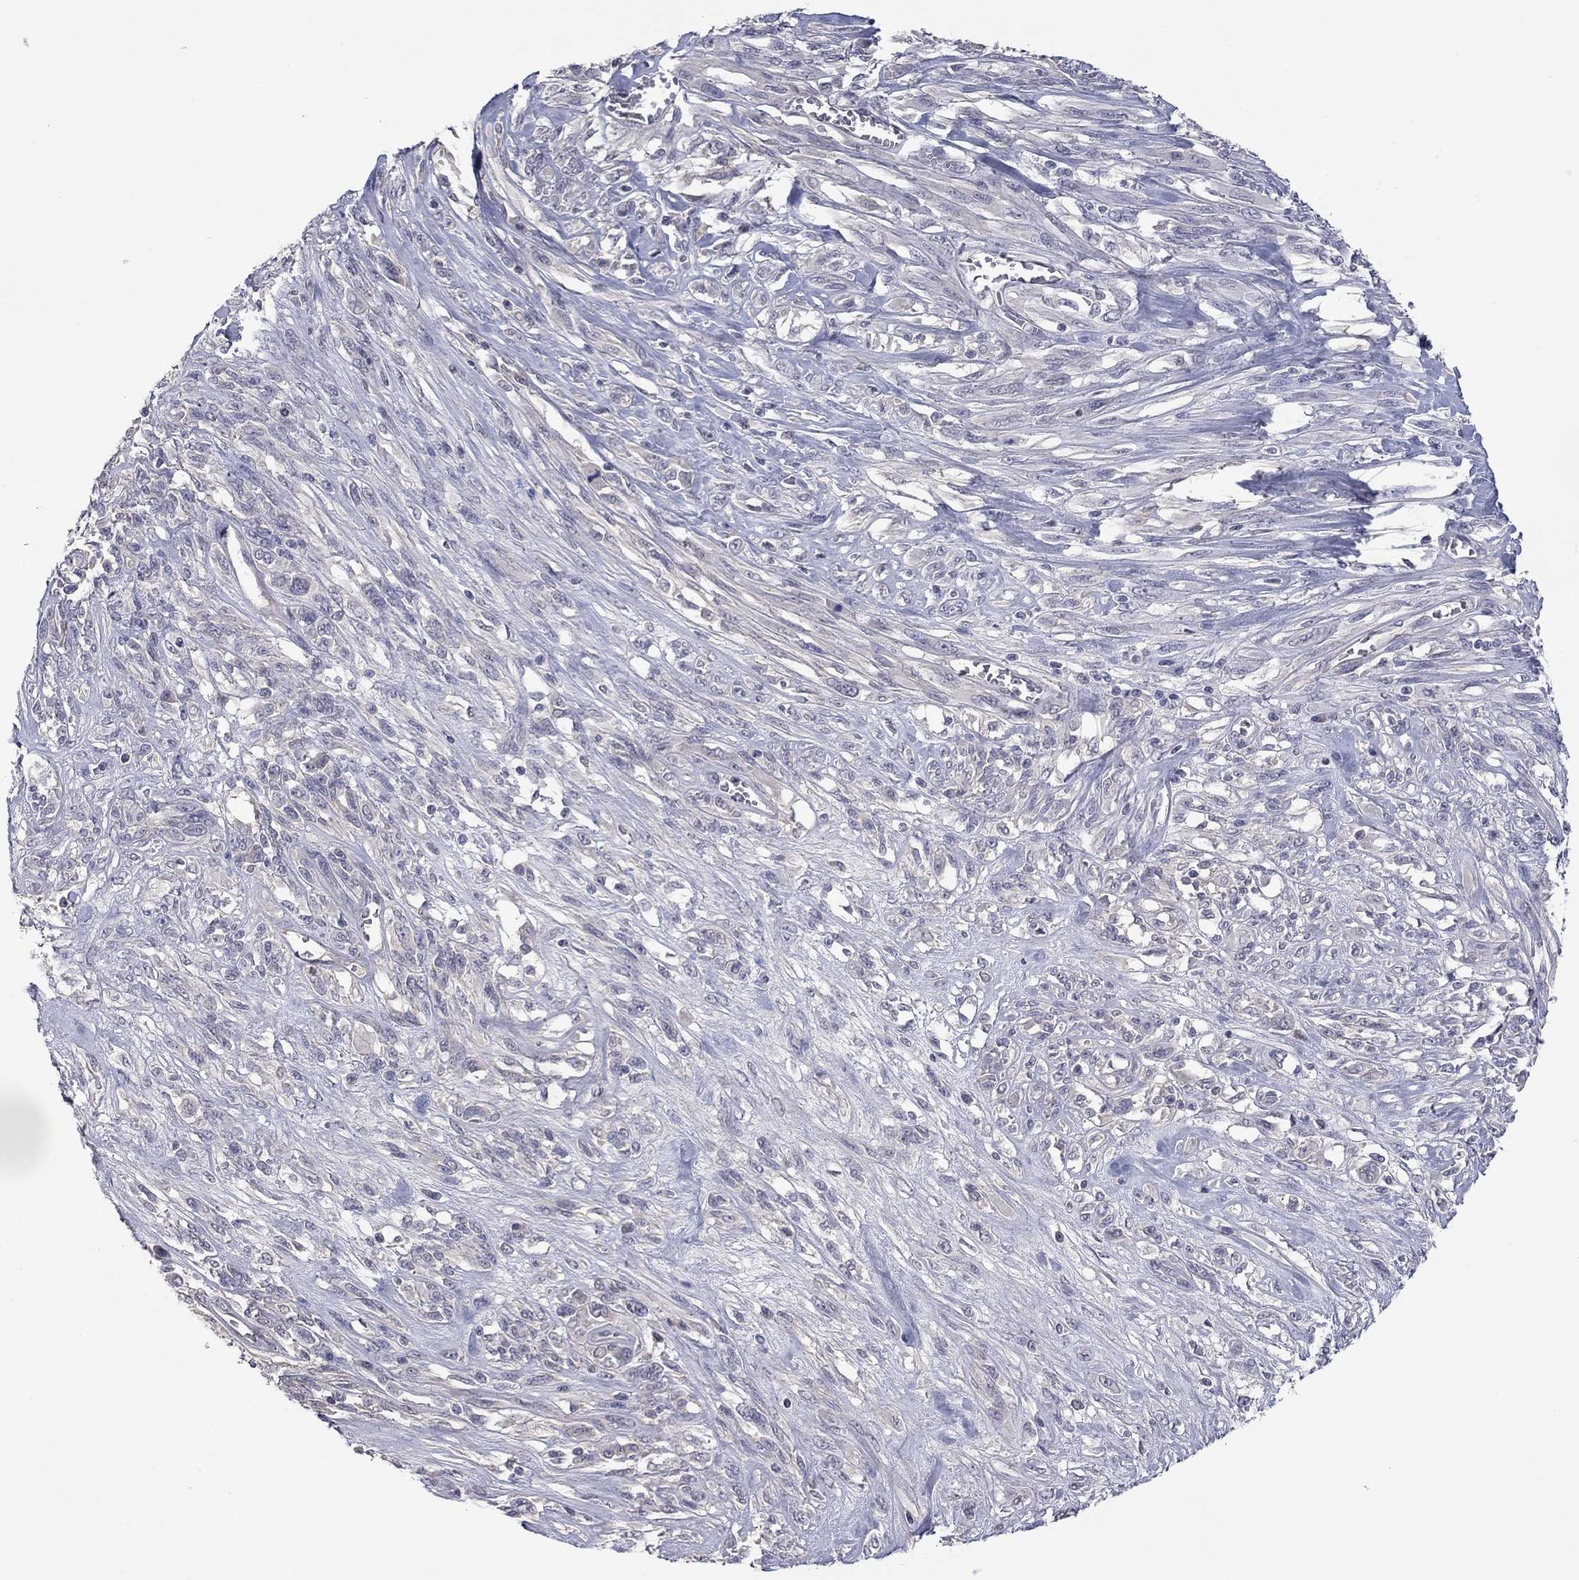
{"staining": {"intensity": "negative", "quantity": "none", "location": "none"}, "tissue": "melanoma", "cell_type": "Tumor cells", "image_type": "cancer", "snomed": [{"axis": "morphology", "description": "Malignant melanoma, NOS"}, {"axis": "topography", "description": "Skin"}], "caption": "Protein analysis of melanoma displays no significant staining in tumor cells. (DAB IHC with hematoxylin counter stain).", "gene": "IP6K3", "patient": {"sex": "female", "age": 91}}